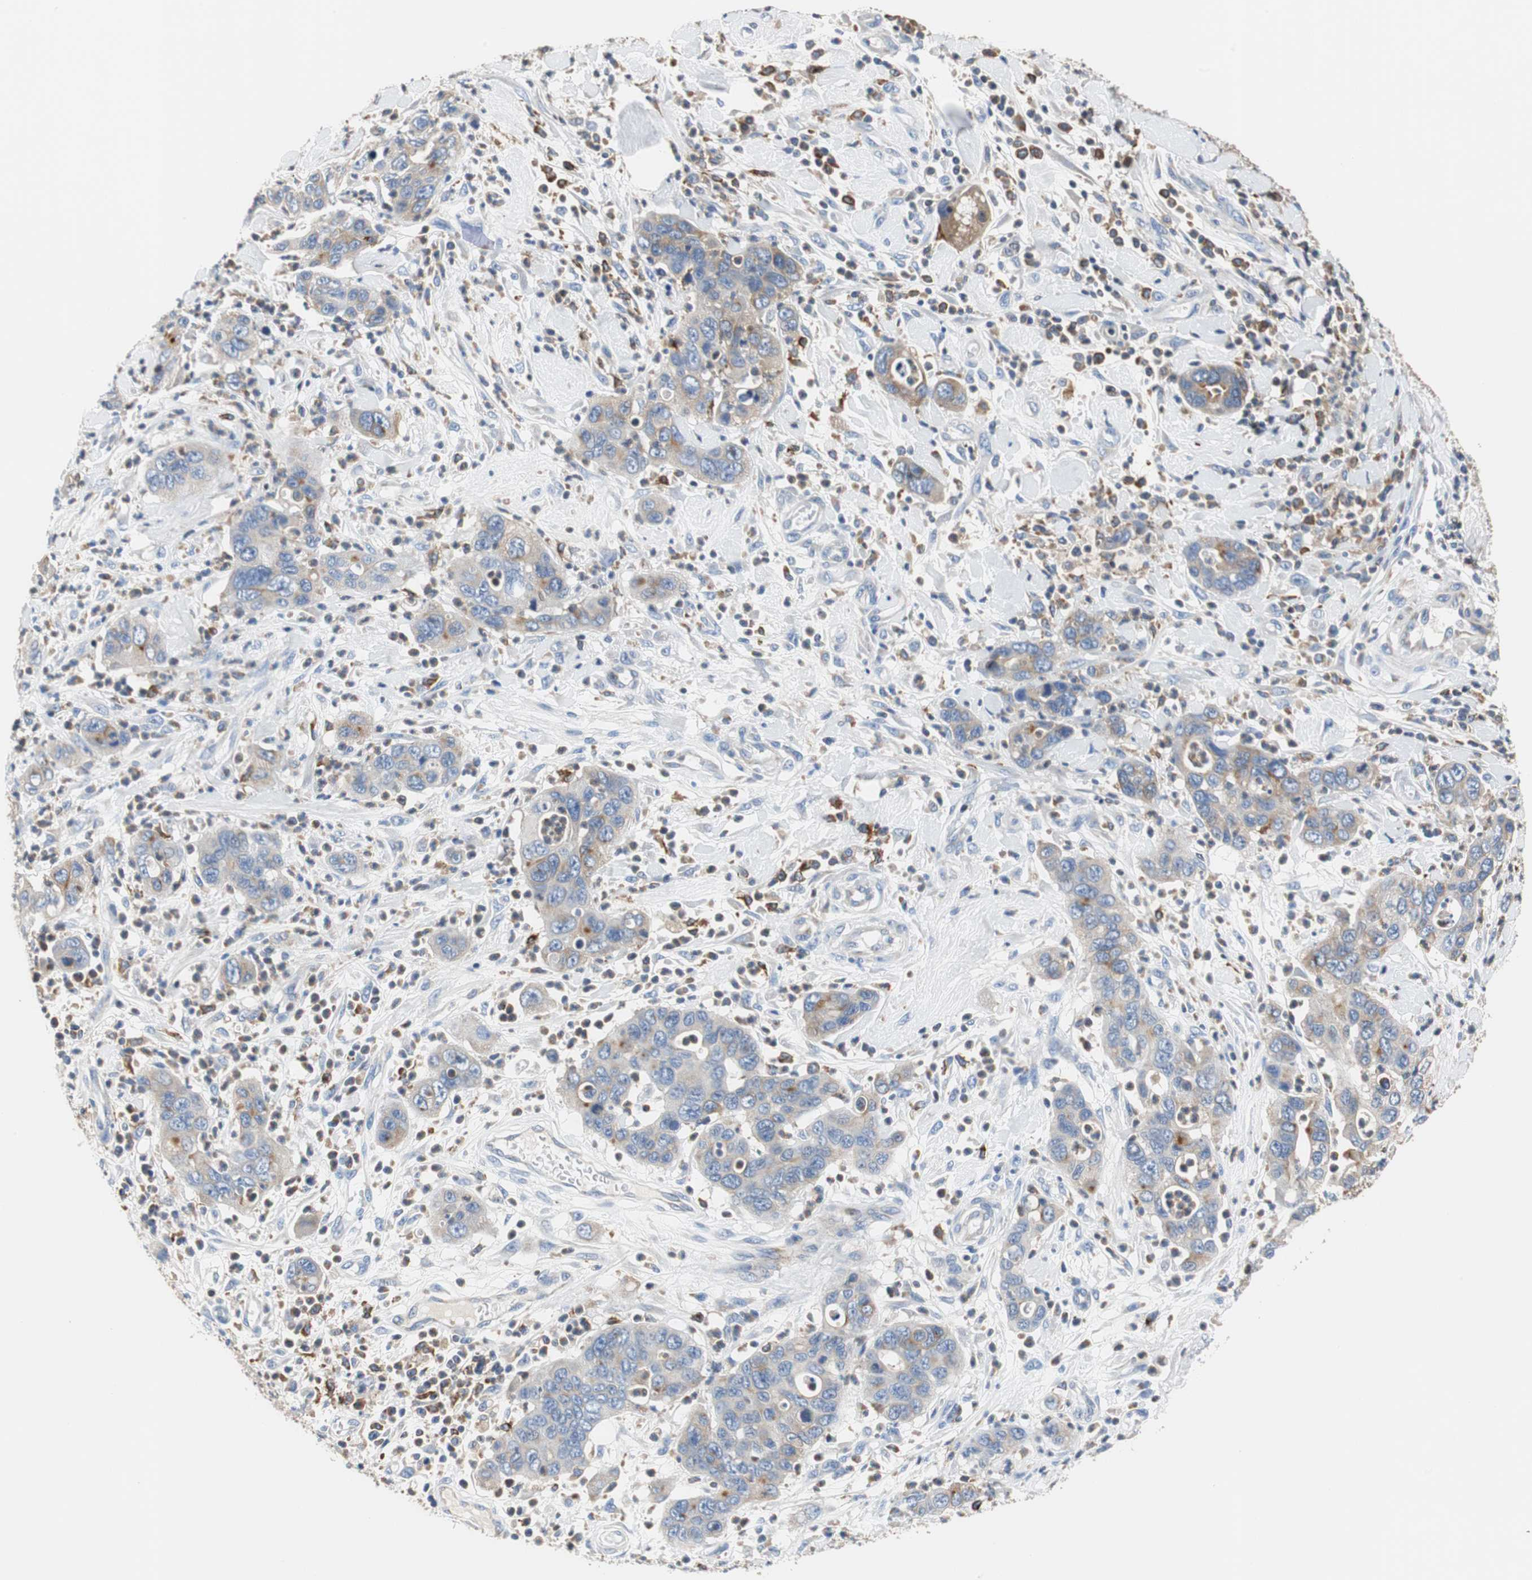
{"staining": {"intensity": "moderate", "quantity": ">75%", "location": "cytoplasmic/membranous"}, "tissue": "pancreatic cancer", "cell_type": "Tumor cells", "image_type": "cancer", "snomed": [{"axis": "morphology", "description": "Adenocarcinoma, NOS"}, {"axis": "topography", "description": "Pancreas"}], "caption": "High-magnification brightfield microscopy of pancreatic cancer stained with DAB (brown) and counterstained with hematoxylin (blue). tumor cells exhibit moderate cytoplasmic/membranous expression is appreciated in approximately>75% of cells.", "gene": "VAMP8", "patient": {"sex": "female", "age": 71}}